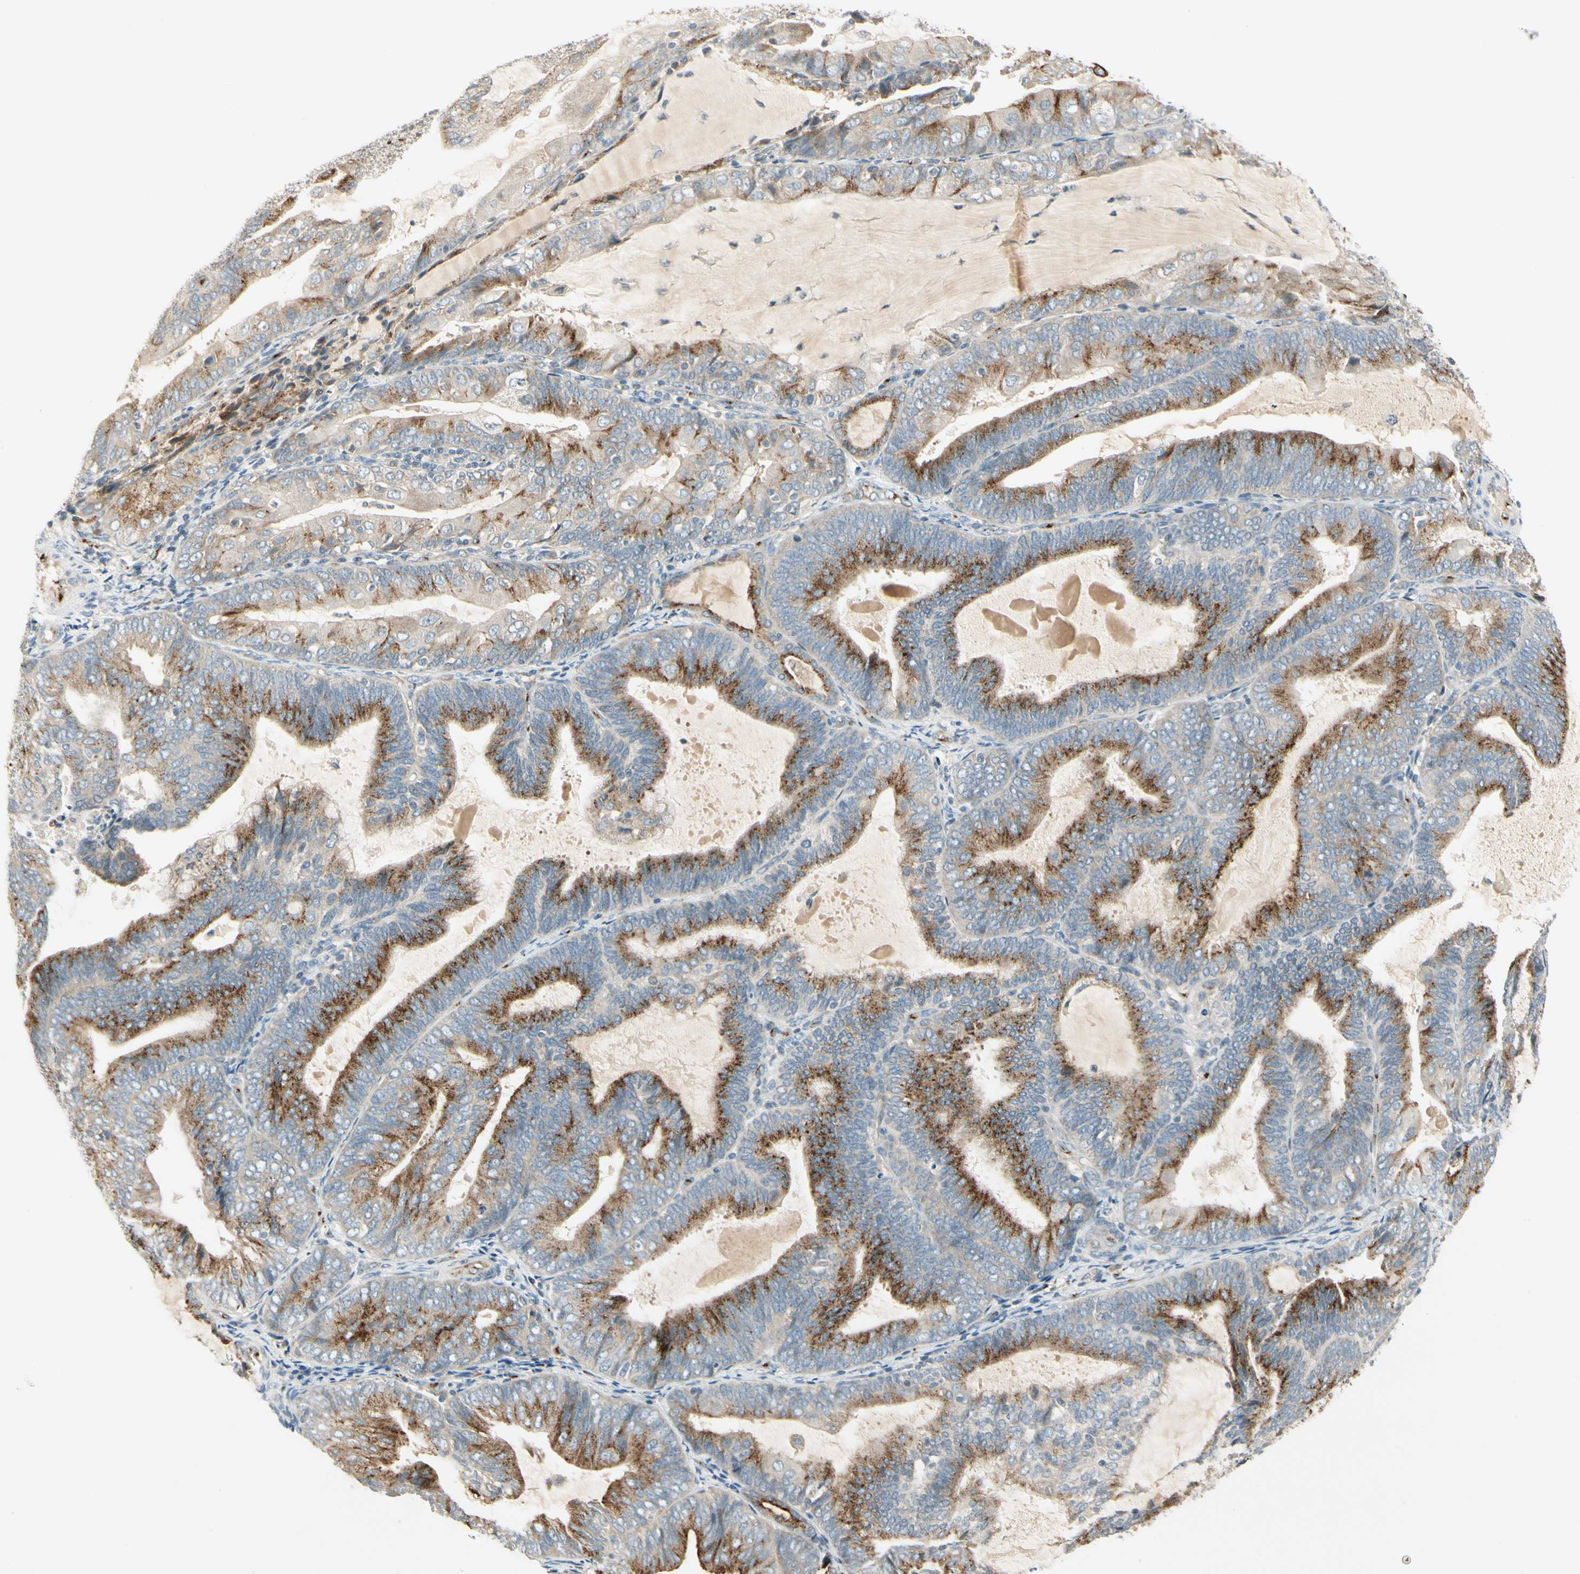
{"staining": {"intensity": "strong", "quantity": ">75%", "location": "cytoplasmic/membranous"}, "tissue": "endometrial cancer", "cell_type": "Tumor cells", "image_type": "cancer", "snomed": [{"axis": "morphology", "description": "Adenocarcinoma, NOS"}, {"axis": "topography", "description": "Endometrium"}], "caption": "Protein positivity by IHC shows strong cytoplasmic/membranous staining in approximately >75% of tumor cells in endometrial cancer.", "gene": "MANSC1", "patient": {"sex": "female", "age": 81}}